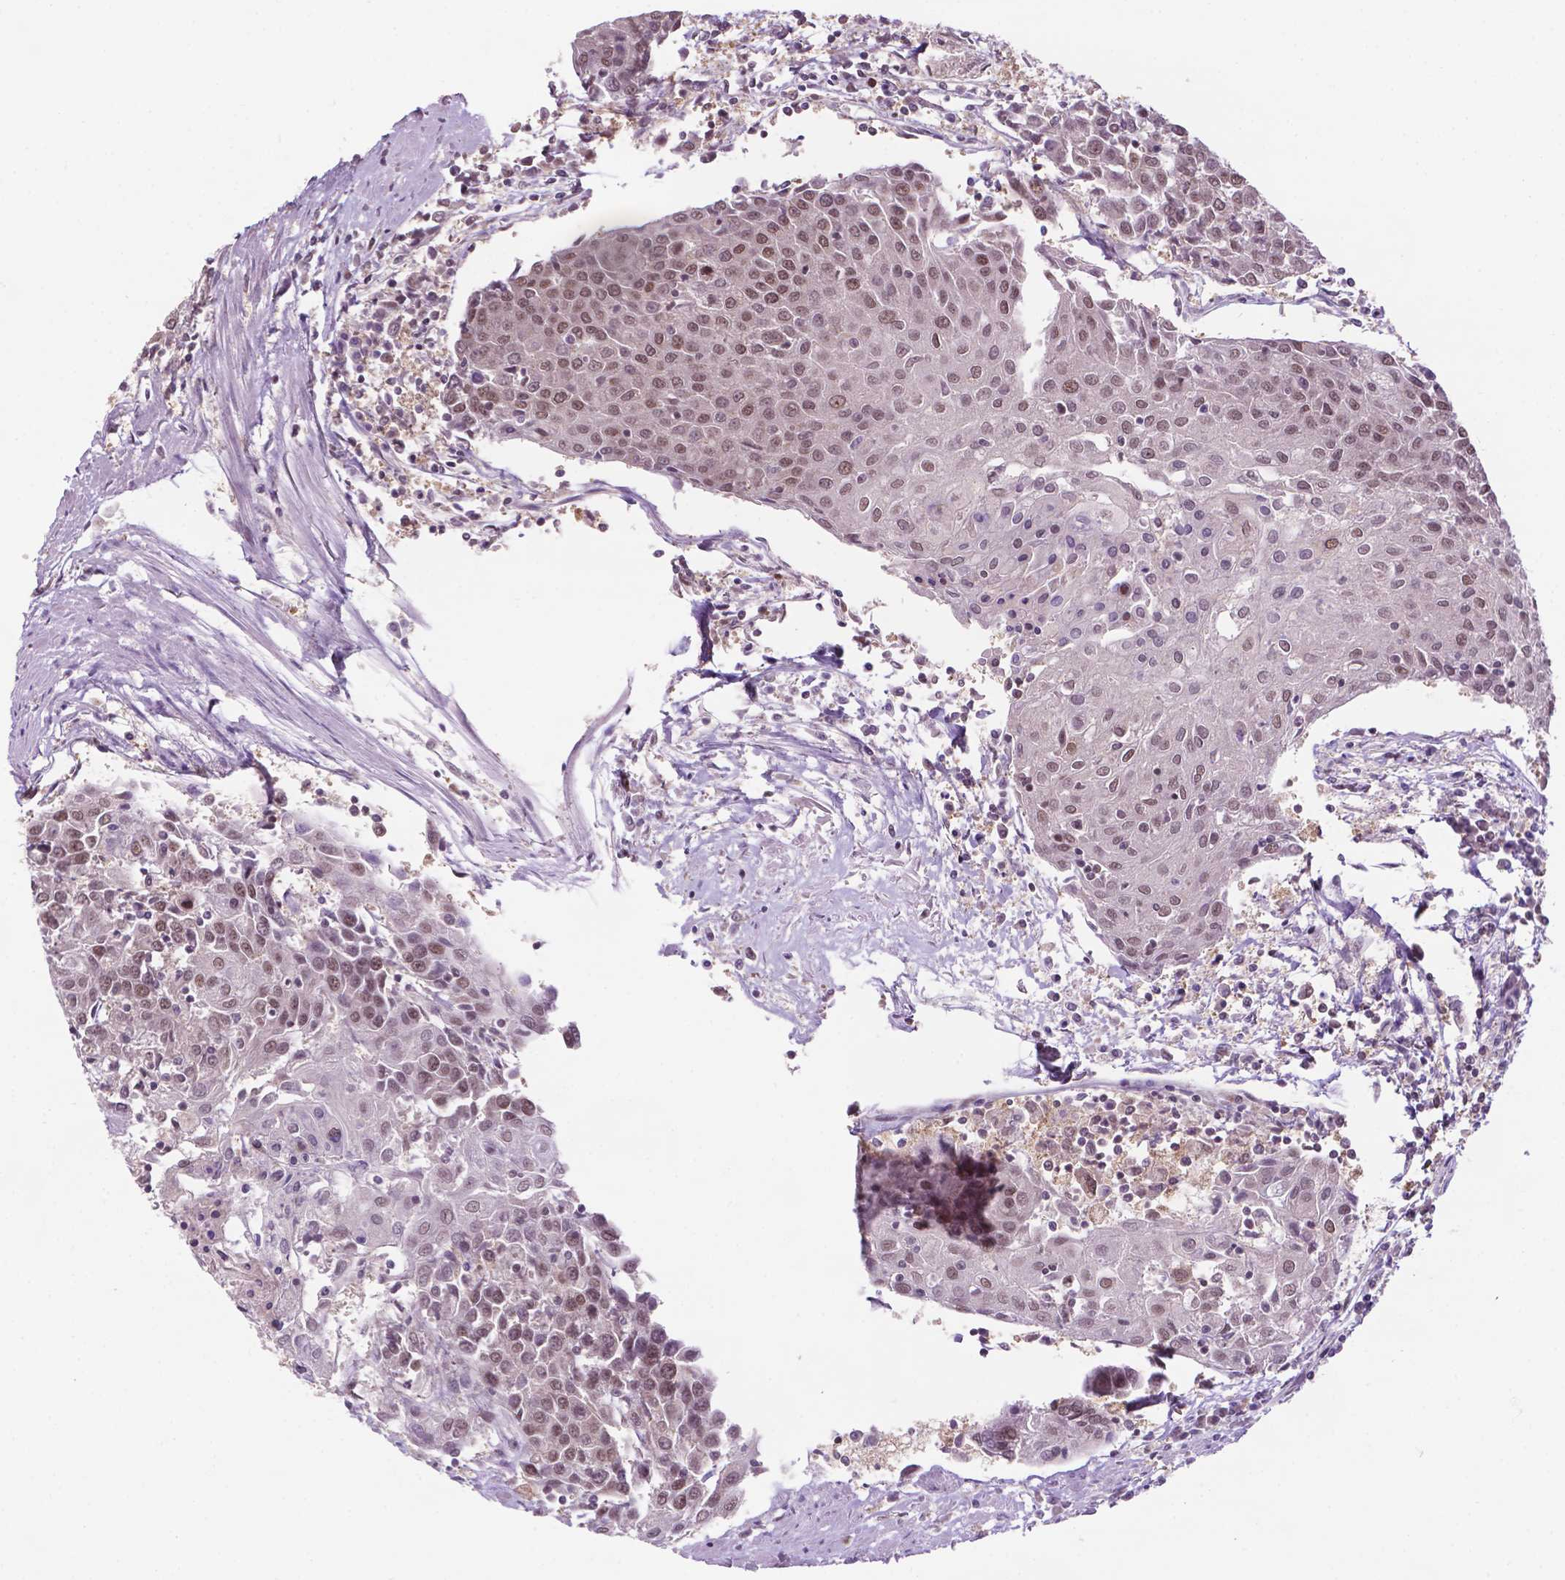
{"staining": {"intensity": "moderate", "quantity": "25%-75%", "location": "nuclear"}, "tissue": "urothelial cancer", "cell_type": "Tumor cells", "image_type": "cancer", "snomed": [{"axis": "morphology", "description": "Urothelial carcinoma, High grade"}, {"axis": "topography", "description": "Urinary bladder"}], "caption": "Tumor cells reveal moderate nuclear expression in approximately 25%-75% of cells in urothelial cancer.", "gene": "PER2", "patient": {"sex": "female", "age": 85}}